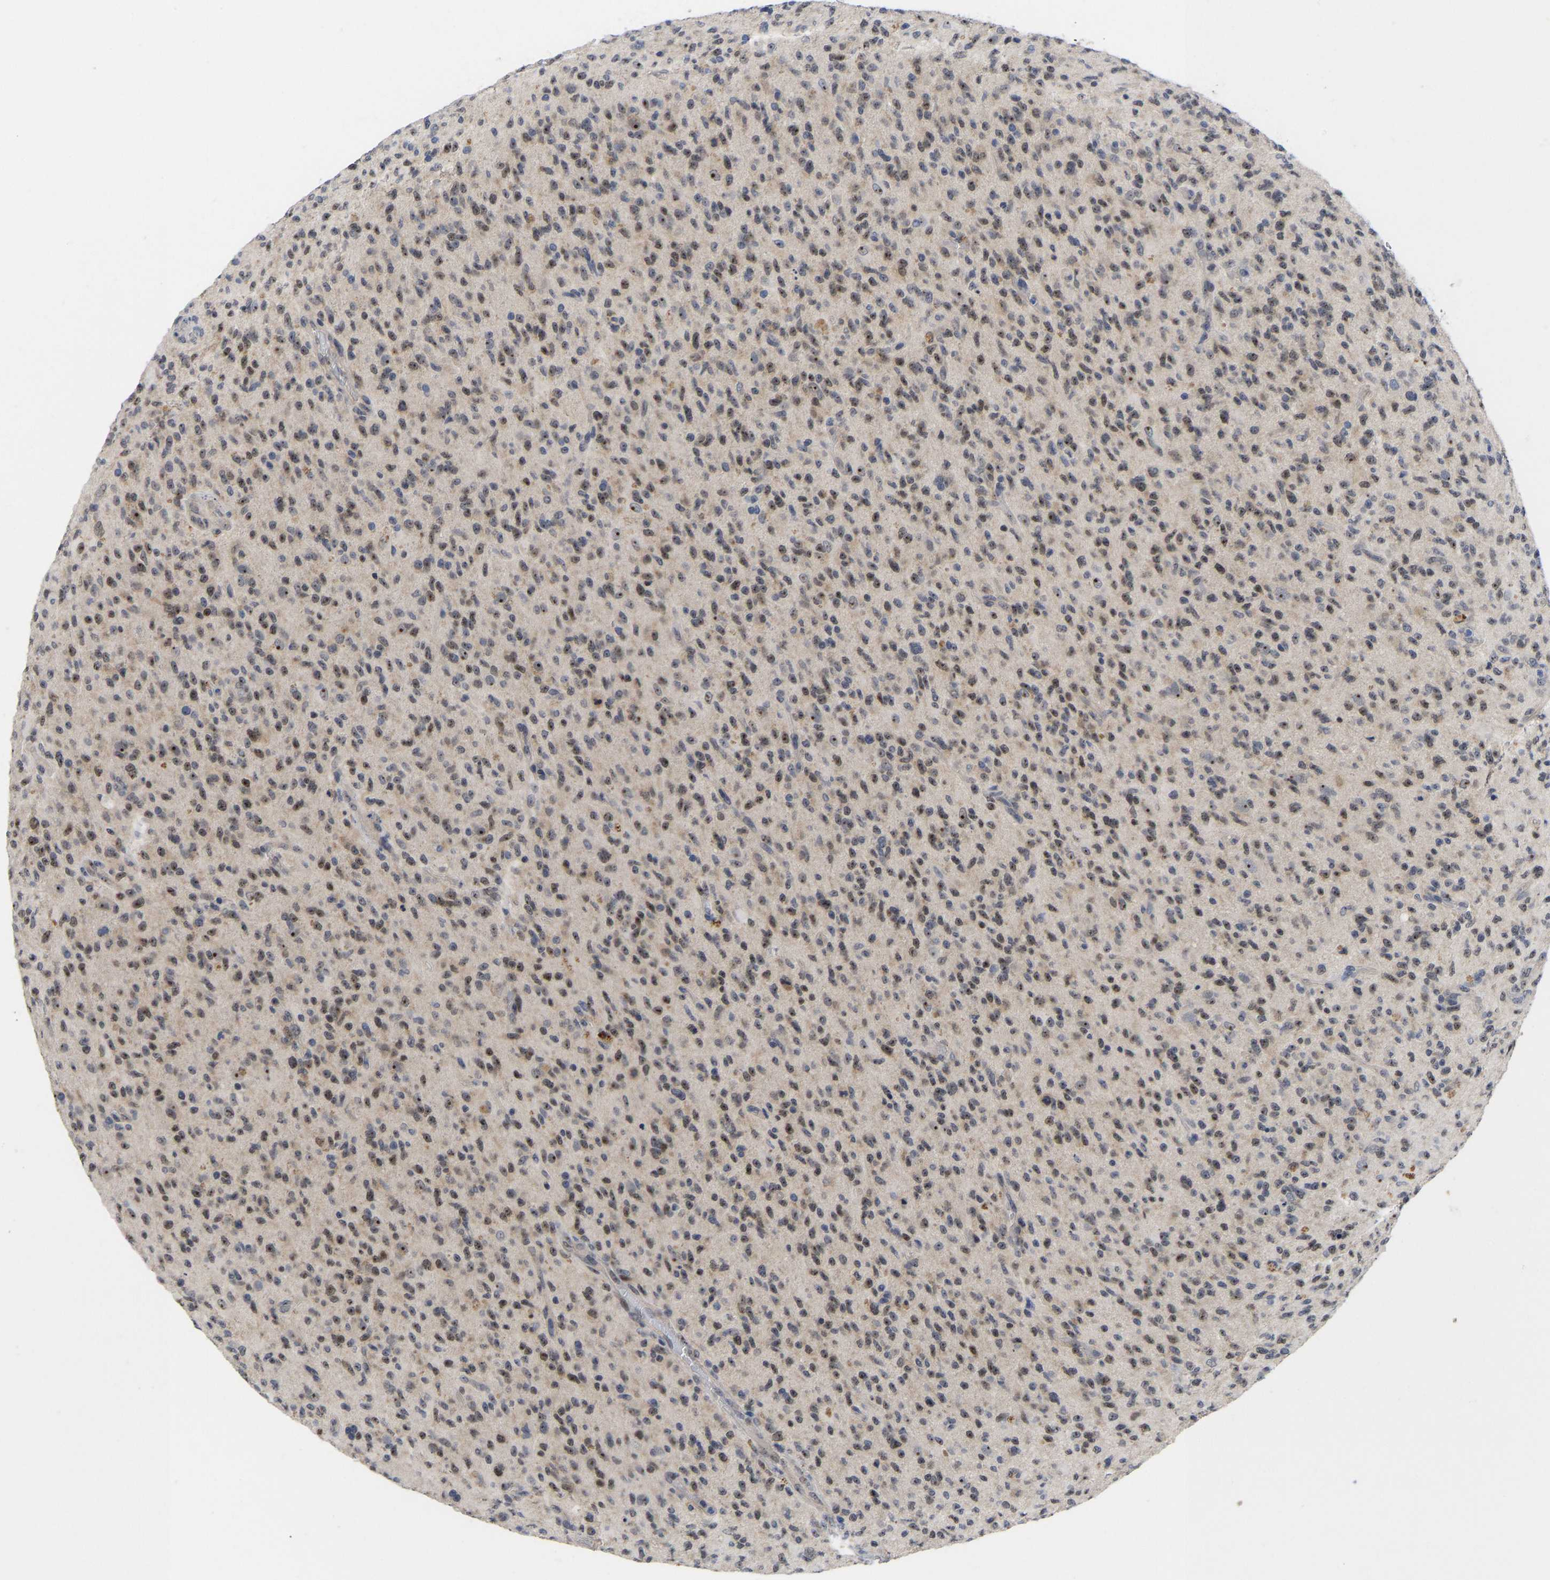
{"staining": {"intensity": "moderate", "quantity": "25%-75%", "location": "nuclear"}, "tissue": "glioma", "cell_type": "Tumor cells", "image_type": "cancer", "snomed": [{"axis": "morphology", "description": "Glioma, malignant, High grade"}, {"axis": "topography", "description": "Brain"}], "caption": "Glioma tissue reveals moderate nuclear positivity in approximately 25%-75% of tumor cells", "gene": "NLE1", "patient": {"sex": "male", "age": 71}}